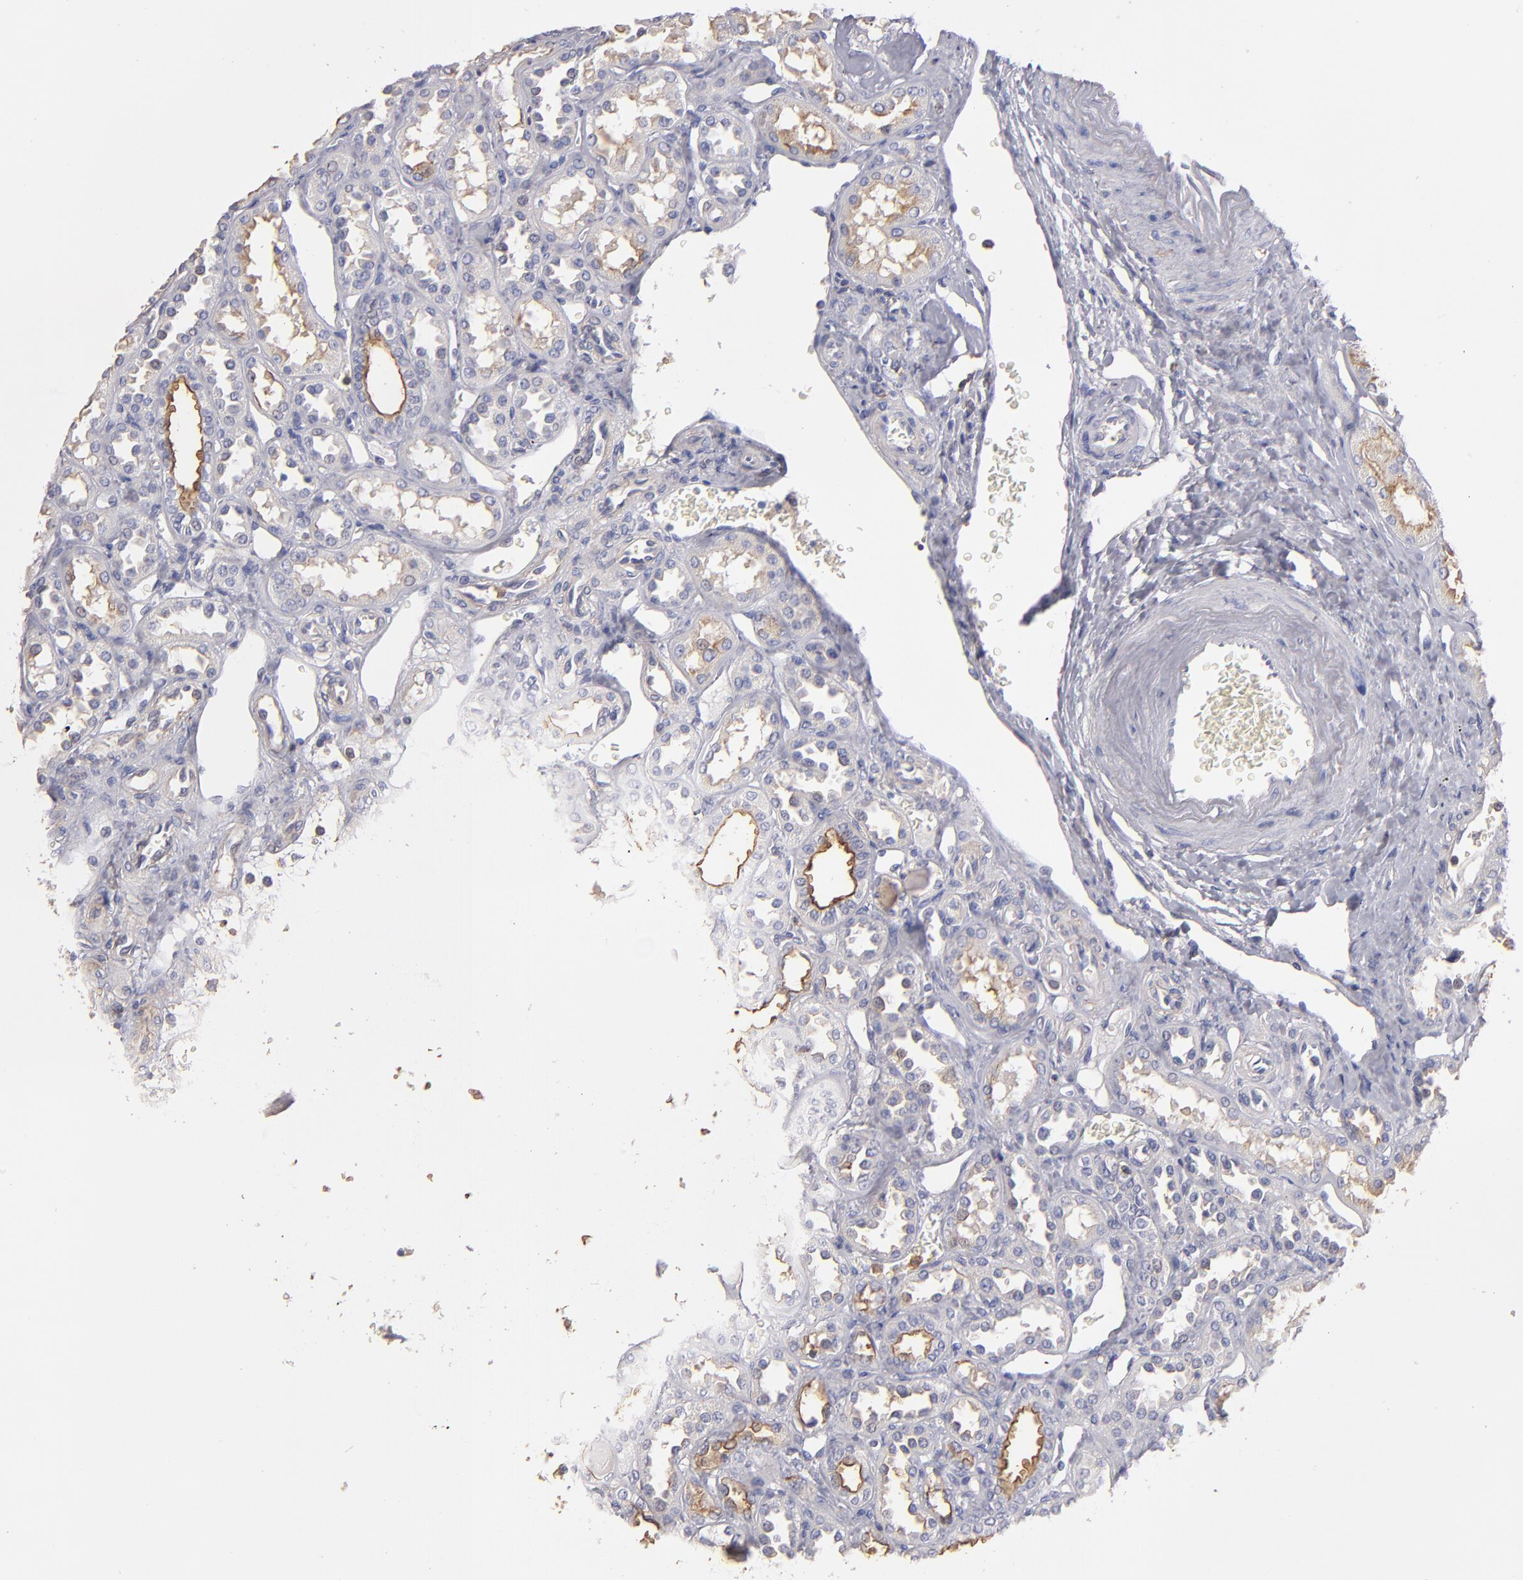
{"staining": {"intensity": "negative", "quantity": "none", "location": "none"}, "tissue": "kidney", "cell_type": "Cells in glomeruli", "image_type": "normal", "snomed": [{"axis": "morphology", "description": "Normal tissue, NOS"}, {"axis": "topography", "description": "Kidney"}], "caption": "The micrograph demonstrates no staining of cells in glomeruli in unremarkable kidney. (DAB immunohistochemistry (IHC) visualized using brightfield microscopy, high magnification).", "gene": "ABCB1", "patient": {"sex": "female", "age": 52}}